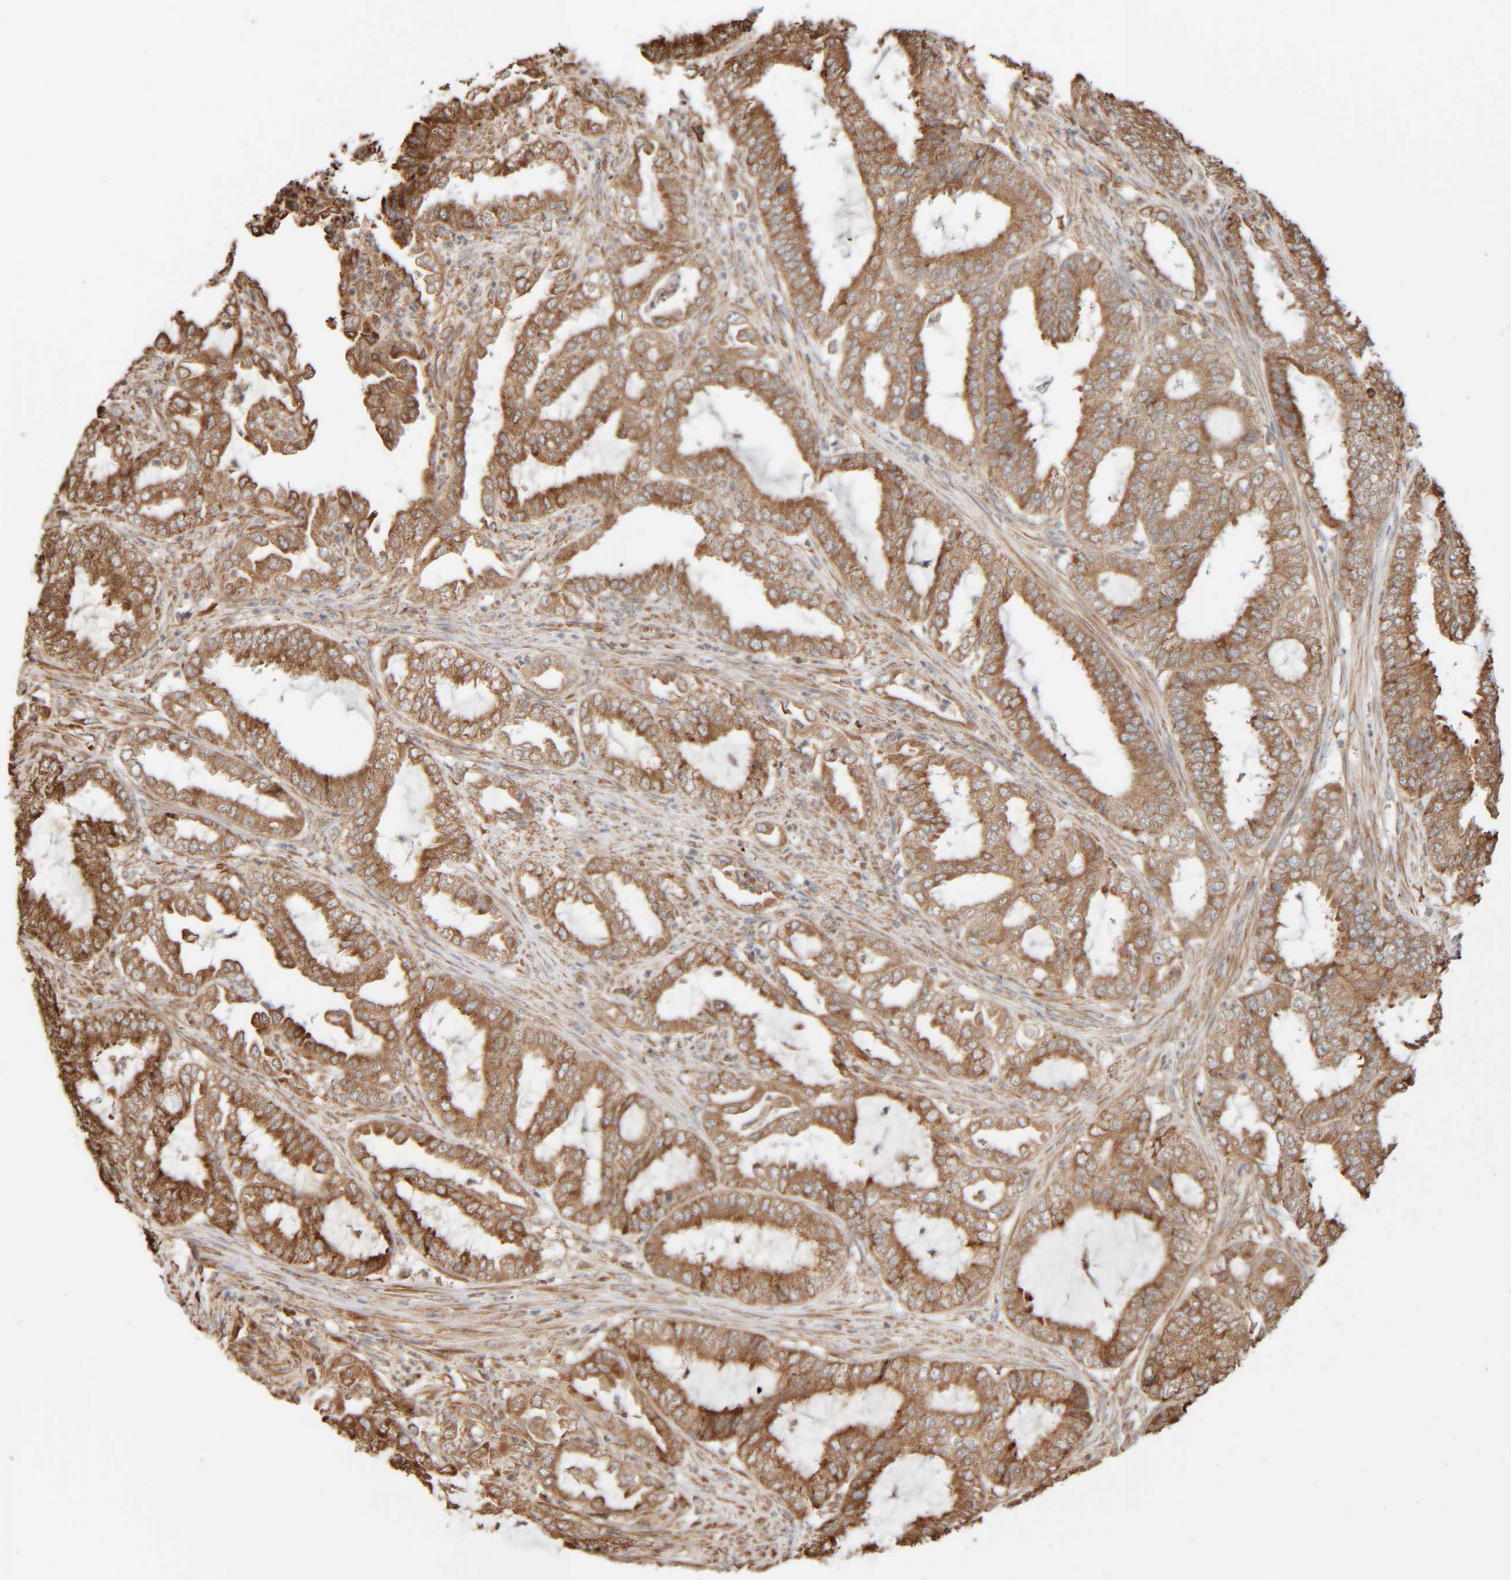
{"staining": {"intensity": "moderate", "quantity": ">75%", "location": "cytoplasmic/membranous"}, "tissue": "endometrial cancer", "cell_type": "Tumor cells", "image_type": "cancer", "snomed": [{"axis": "morphology", "description": "Adenocarcinoma, NOS"}, {"axis": "topography", "description": "Endometrium"}], "caption": "Human adenocarcinoma (endometrial) stained with a brown dye demonstrates moderate cytoplasmic/membranous positive expression in approximately >75% of tumor cells.", "gene": "INTS1", "patient": {"sex": "female", "age": 51}}